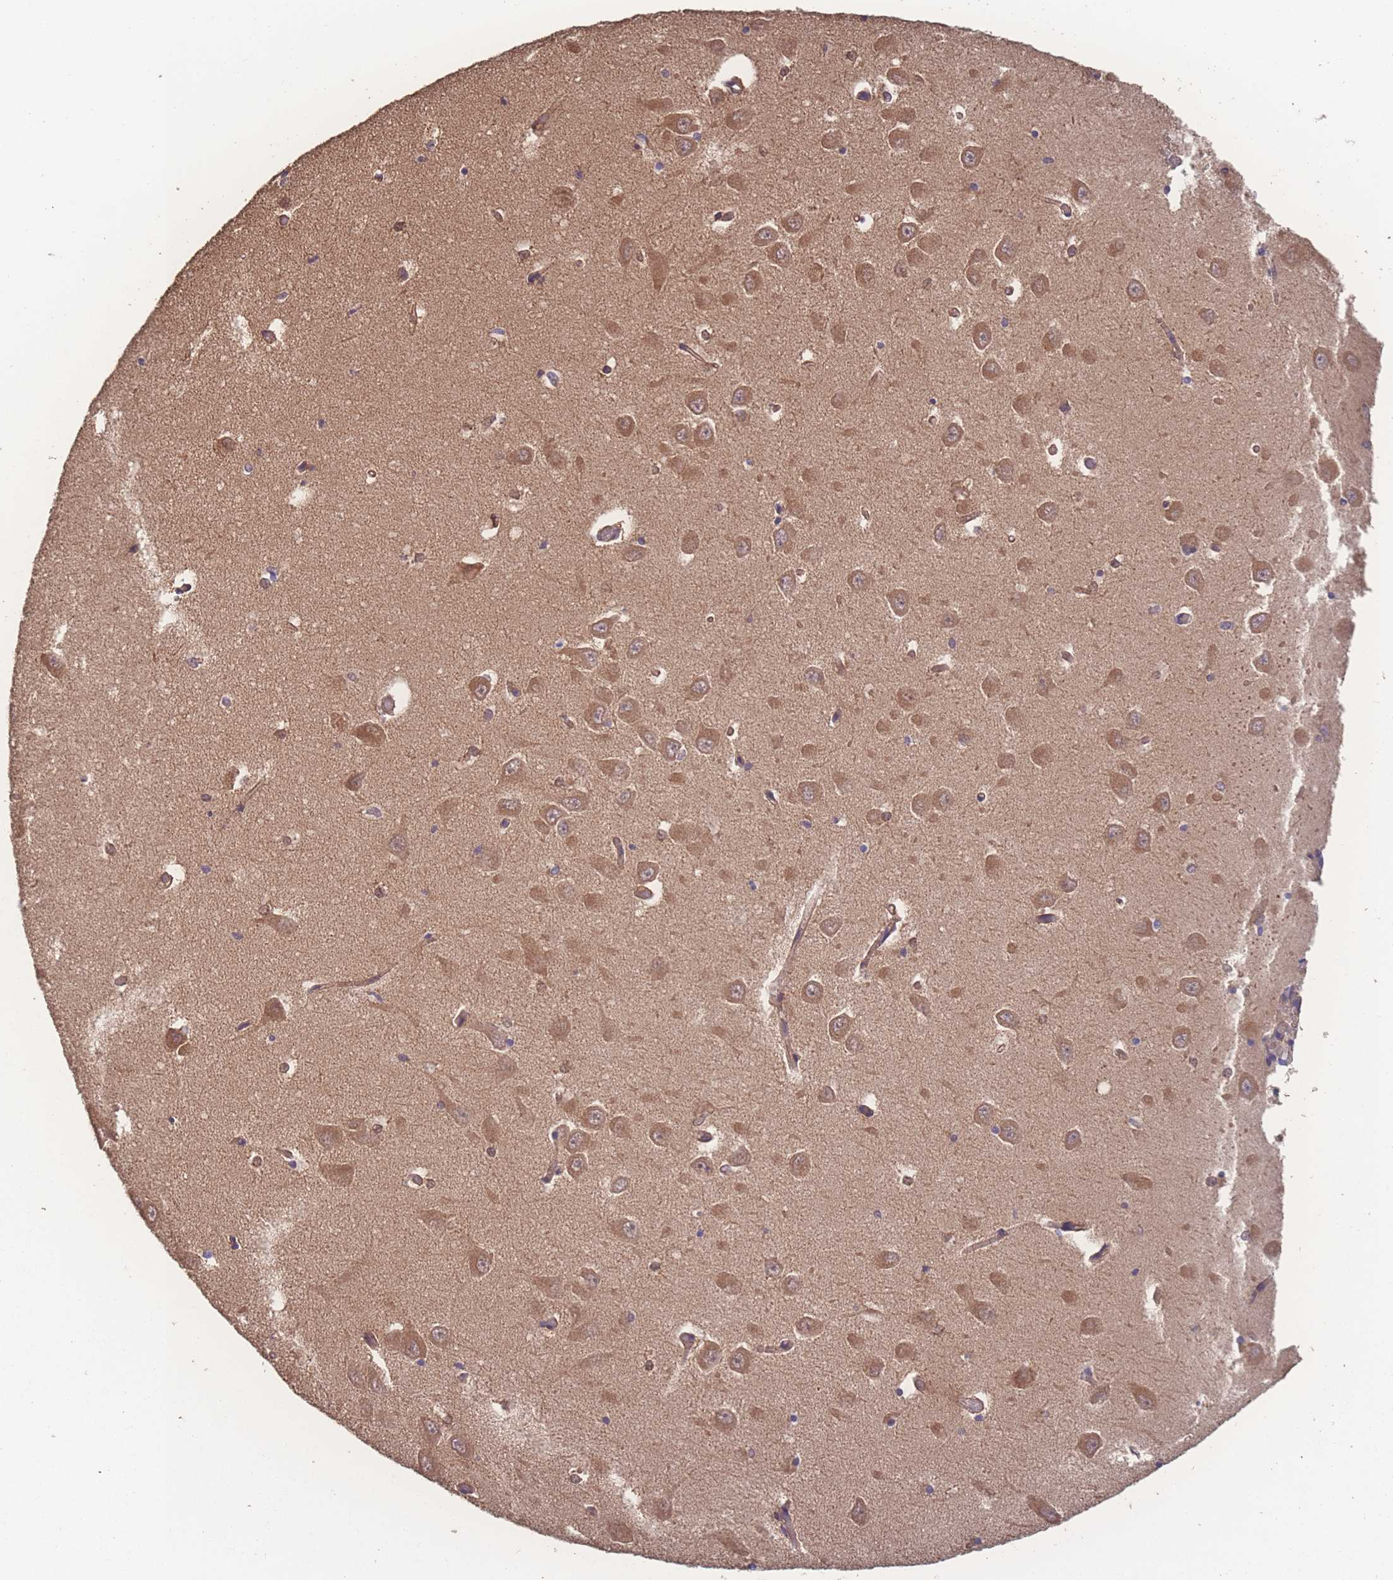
{"staining": {"intensity": "weak", "quantity": "25%-75%", "location": "cytoplasmic/membranous"}, "tissue": "hippocampus", "cell_type": "Glial cells", "image_type": "normal", "snomed": [{"axis": "morphology", "description": "Normal tissue, NOS"}, {"axis": "topography", "description": "Hippocampus"}], "caption": "Immunohistochemistry (IHC) of unremarkable hippocampus reveals low levels of weak cytoplasmic/membranous positivity in approximately 25%-75% of glial cells.", "gene": "ATXN10", "patient": {"sex": "male", "age": 70}}